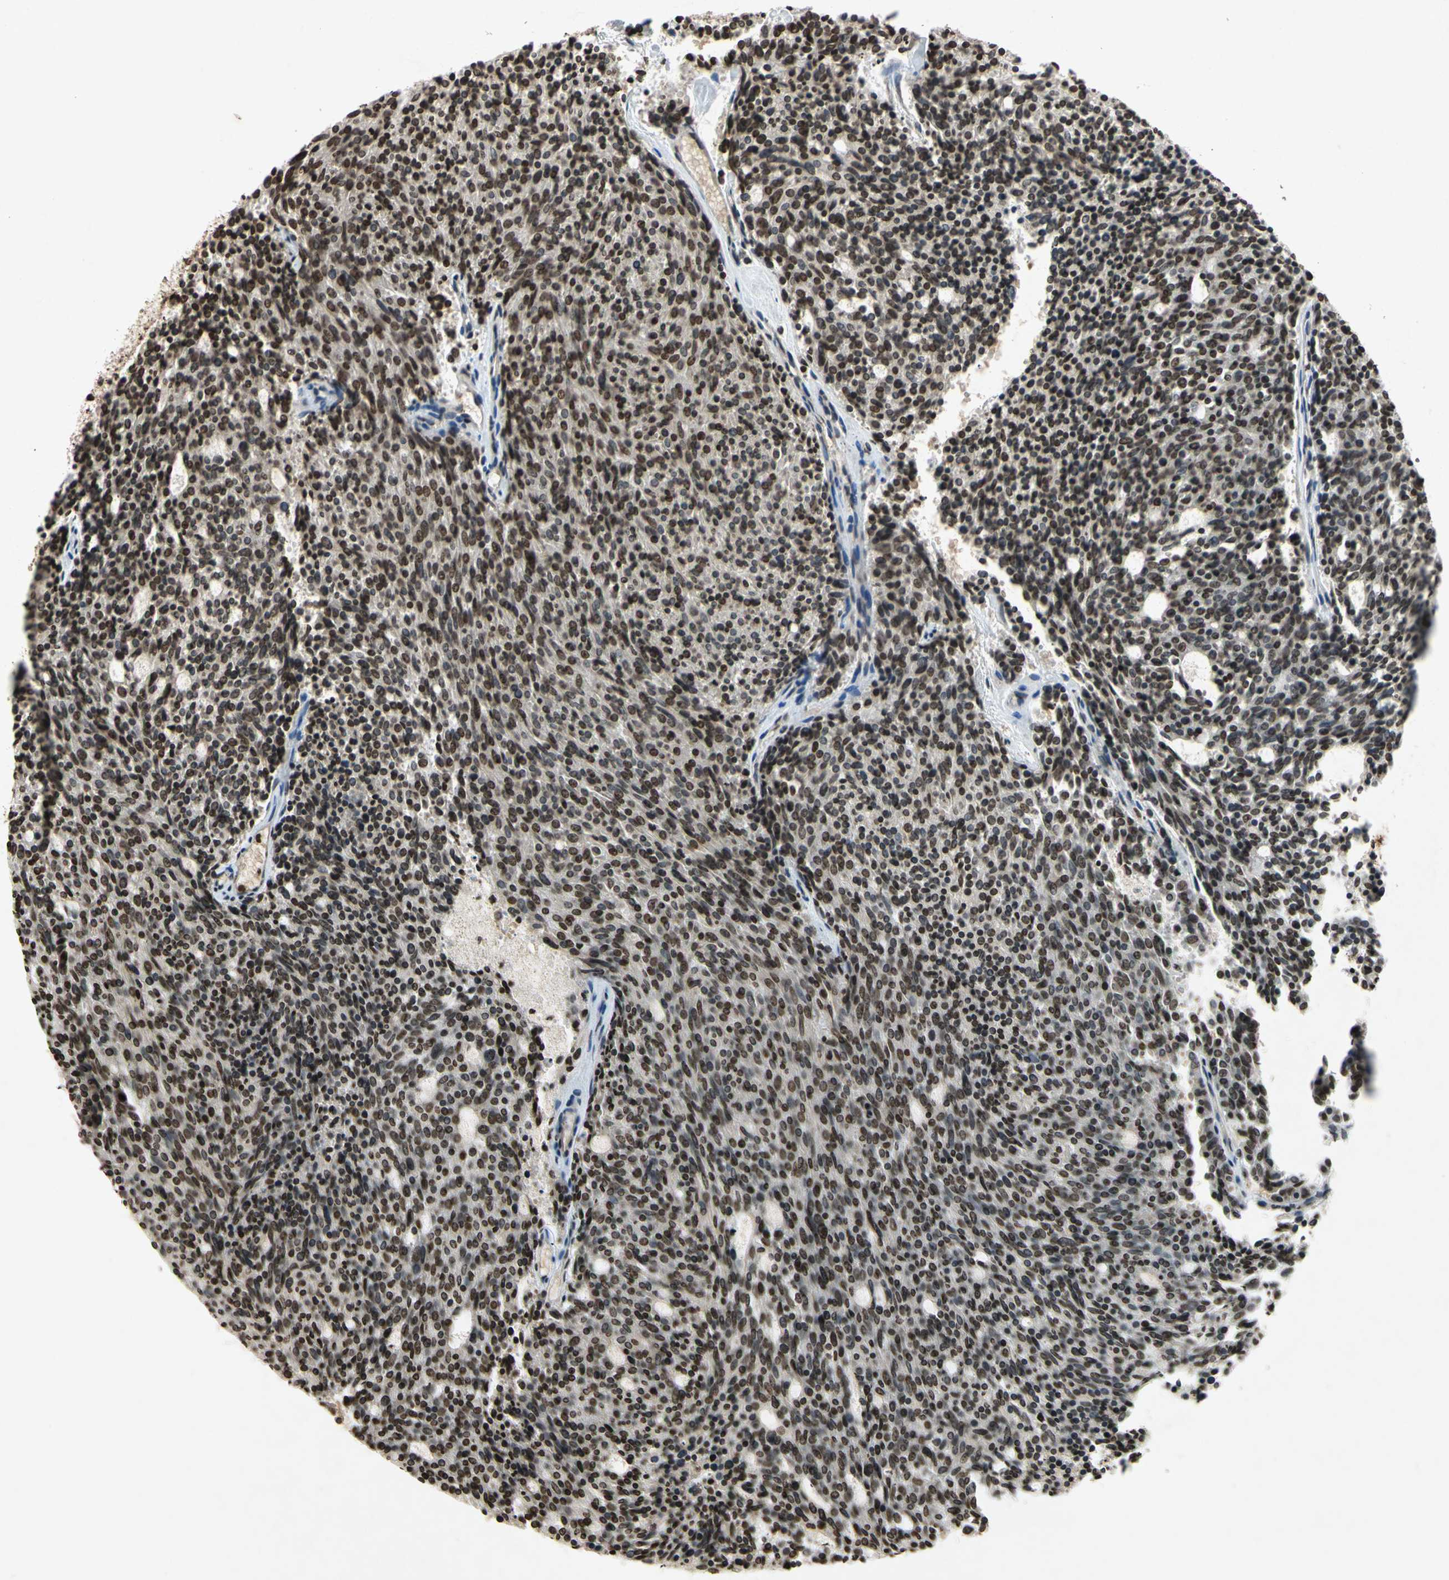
{"staining": {"intensity": "strong", "quantity": ">75%", "location": "nuclear"}, "tissue": "carcinoid", "cell_type": "Tumor cells", "image_type": "cancer", "snomed": [{"axis": "morphology", "description": "Carcinoid, malignant, NOS"}, {"axis": "topography", "description": "Pancreas"}], "caption": "Carcinoid stained with a brown dye displays strong nuclear positive expression in approximately >75% of tumor cells.", "gene": "HOXB3", "patient": {"sex": "female", "age": 54}}